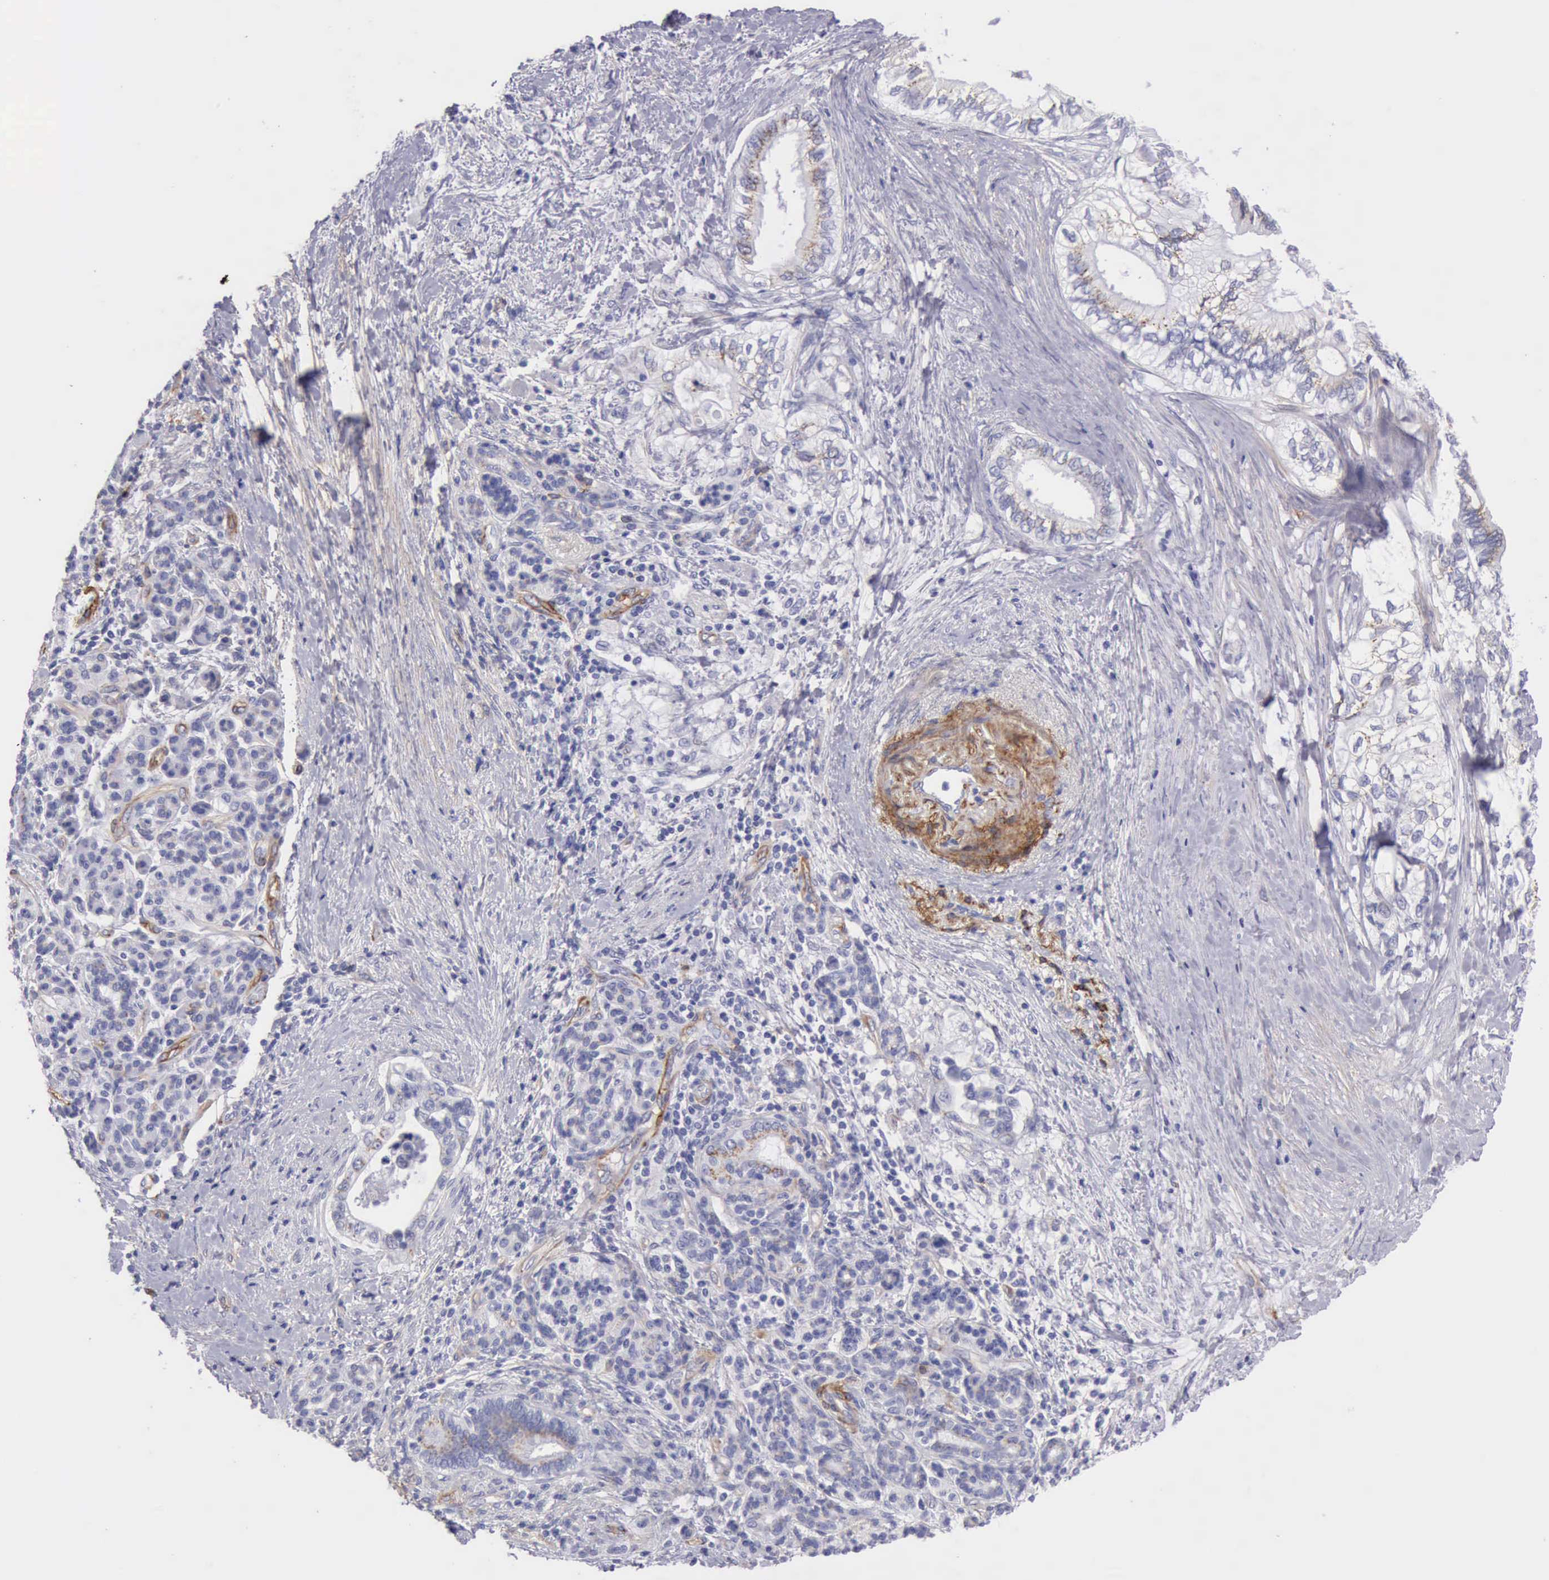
{"staining": {"intensity": "negative", "quantity": "none", "location": "none"}, "tissue": "pancreatic cancer", "cell_type": "Tumor cells", "image_type": "cancer", "snomed": [{"axis": "morphology", "description": "Adenocarcinoma, NOS"}, {"axis": "topography", "description": "Pancreas"}], "caption": "A histopathology image of pancreatic cancer (adenocarcinoma) stained for a protein displays no brown staining in tumor cells.", "gene": "AOC3", "patient": {"sex": "female", "age": 66}}